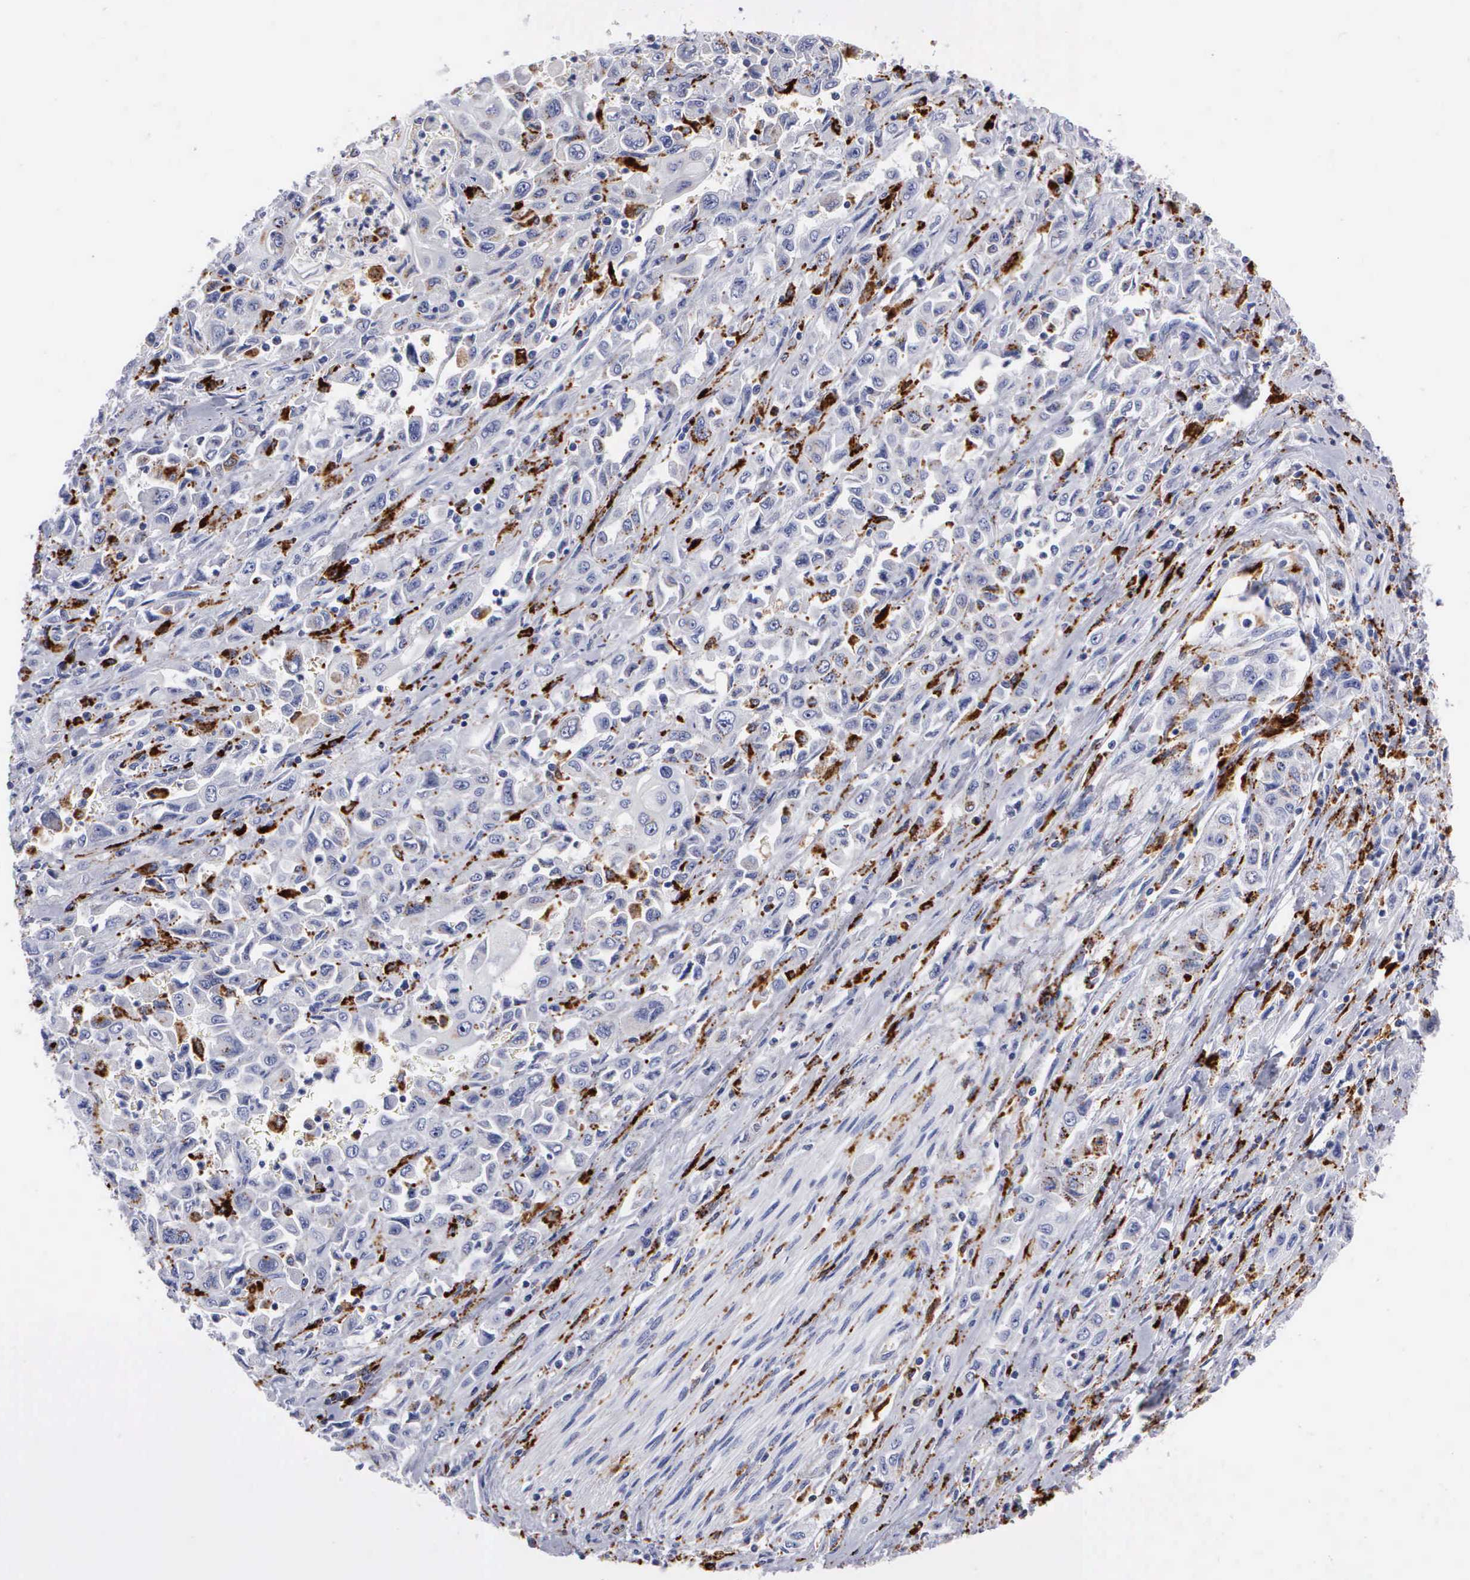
{"staining": {"intensity": "moderate", "quantity": "<25%", "location": "cytoplasmic/membranous"}, "tissue": "pancreatic cancer", "cell_type": "Tumor cells", "image_type": "cancer", "snomed": [{"axis": "morphology", "description": "Adenocarcinoma, NOS"}, {"axis": "topography", "description": "Pancreas"}], "caption": "Immunohistochemical staining of adenocarcinoma (pancreatic) shows low levels of moderate cytoplasmic/membranous protein expression in approximately <25% of tumor cells.", "gene": "CTSH", "patient": {"sex": "male", "age": 70}}